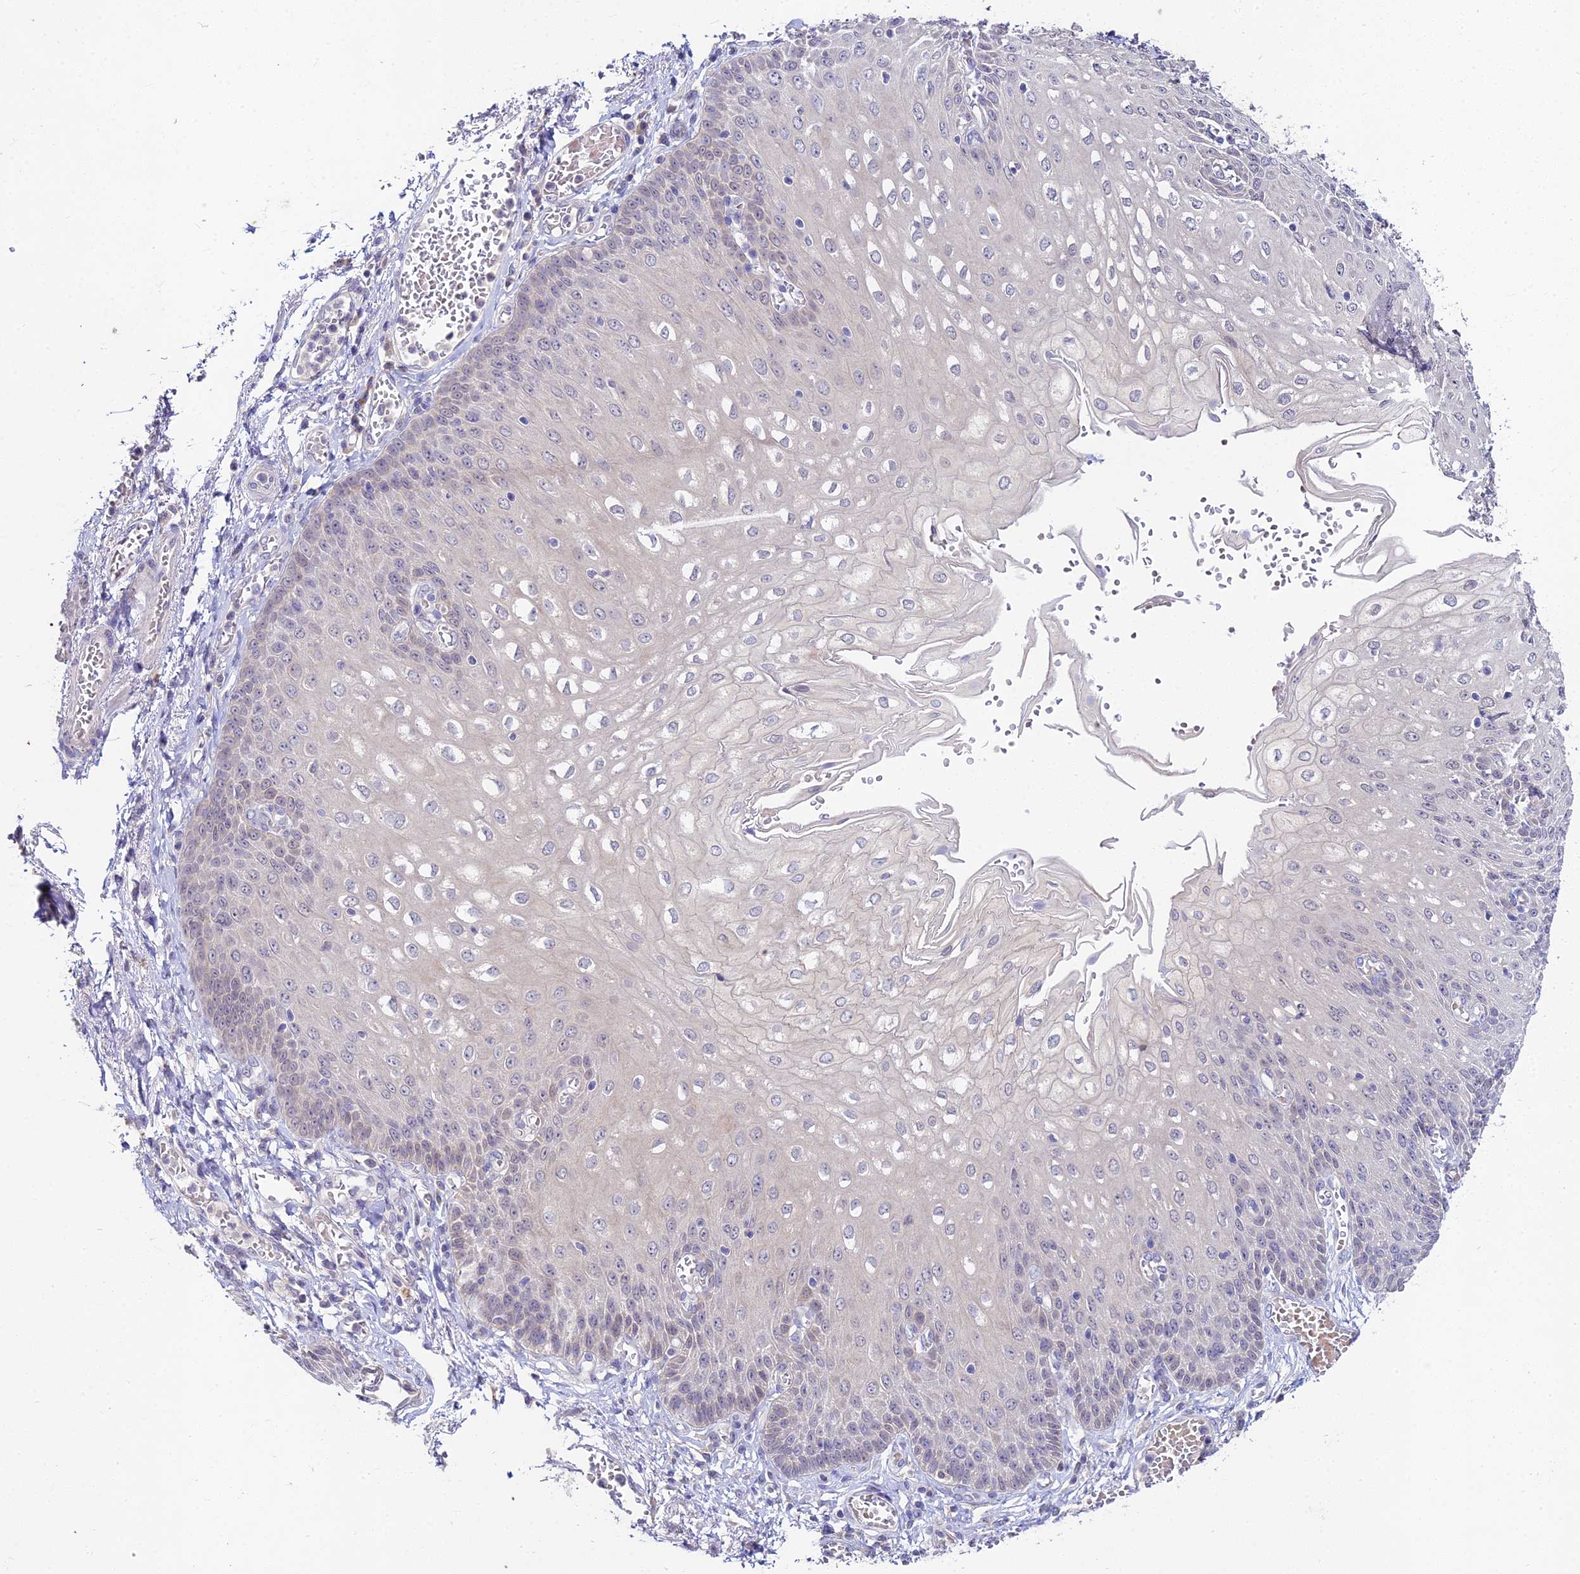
{"staining": {"intensity": "negative", "quantity": "none", "location": "none"}, "tissue": "esophagus", "cell_type": "Squamous epithelial cells", "image_type": "normal", "snomed": [{"axis": "morphology", "description": "Normal tissue, NOS"}, {"axis": "topography", "description": "Esophagus"}], "caption": "An immunohistochemistry (IHC) micrograph of unremarkable esophagus is shown. There is no staining in squamous epithelial cells of esophagus. (Brightfield microscopy of DAB (3,3'-diaminobenzidine) immunohistochemistry (IHC) at high magnification).", "gene": "WDR43", "patient": {"sex": "male", "age": 81}}